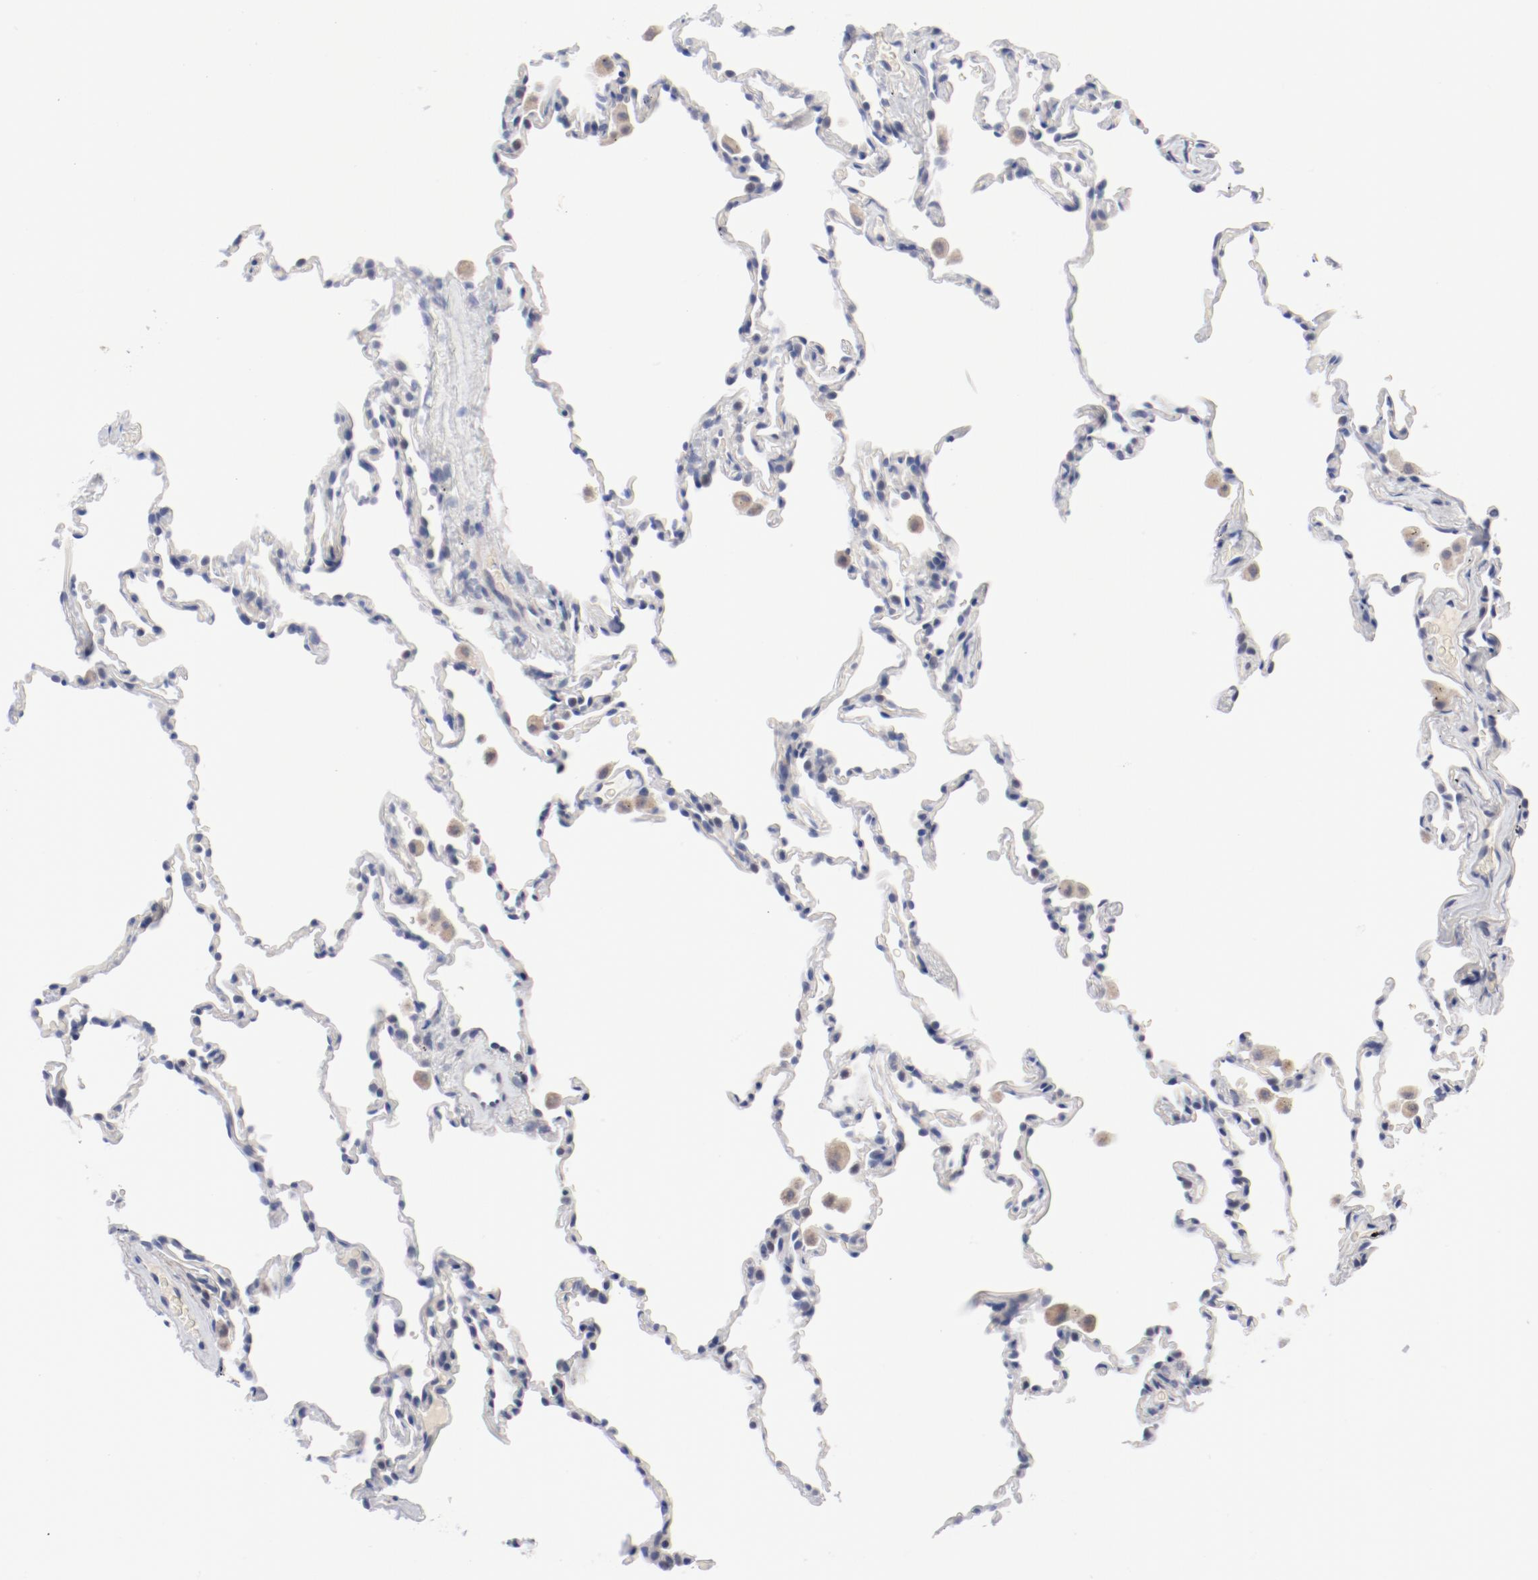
{"staining": {"intensity": "negative", "quantity": "none", "location": "none"}, "tissue": "lung", "cell_type": "Alveolar cells", "image_type": "normal", "snomed": [{"axis": "morphology", "description": "Normal tissue, NOS"}, {"axis": "morphology", "description": "Soft tissue tumor metastatic"}, {"axis": "topography", "description": "Lung"}], "caption": "Human lung stained for a protein using immunohistochemistry shows no positivity in alveolar cells.", "gene": "KCNK13", "patient": {"sex": "male", "age": 59}}